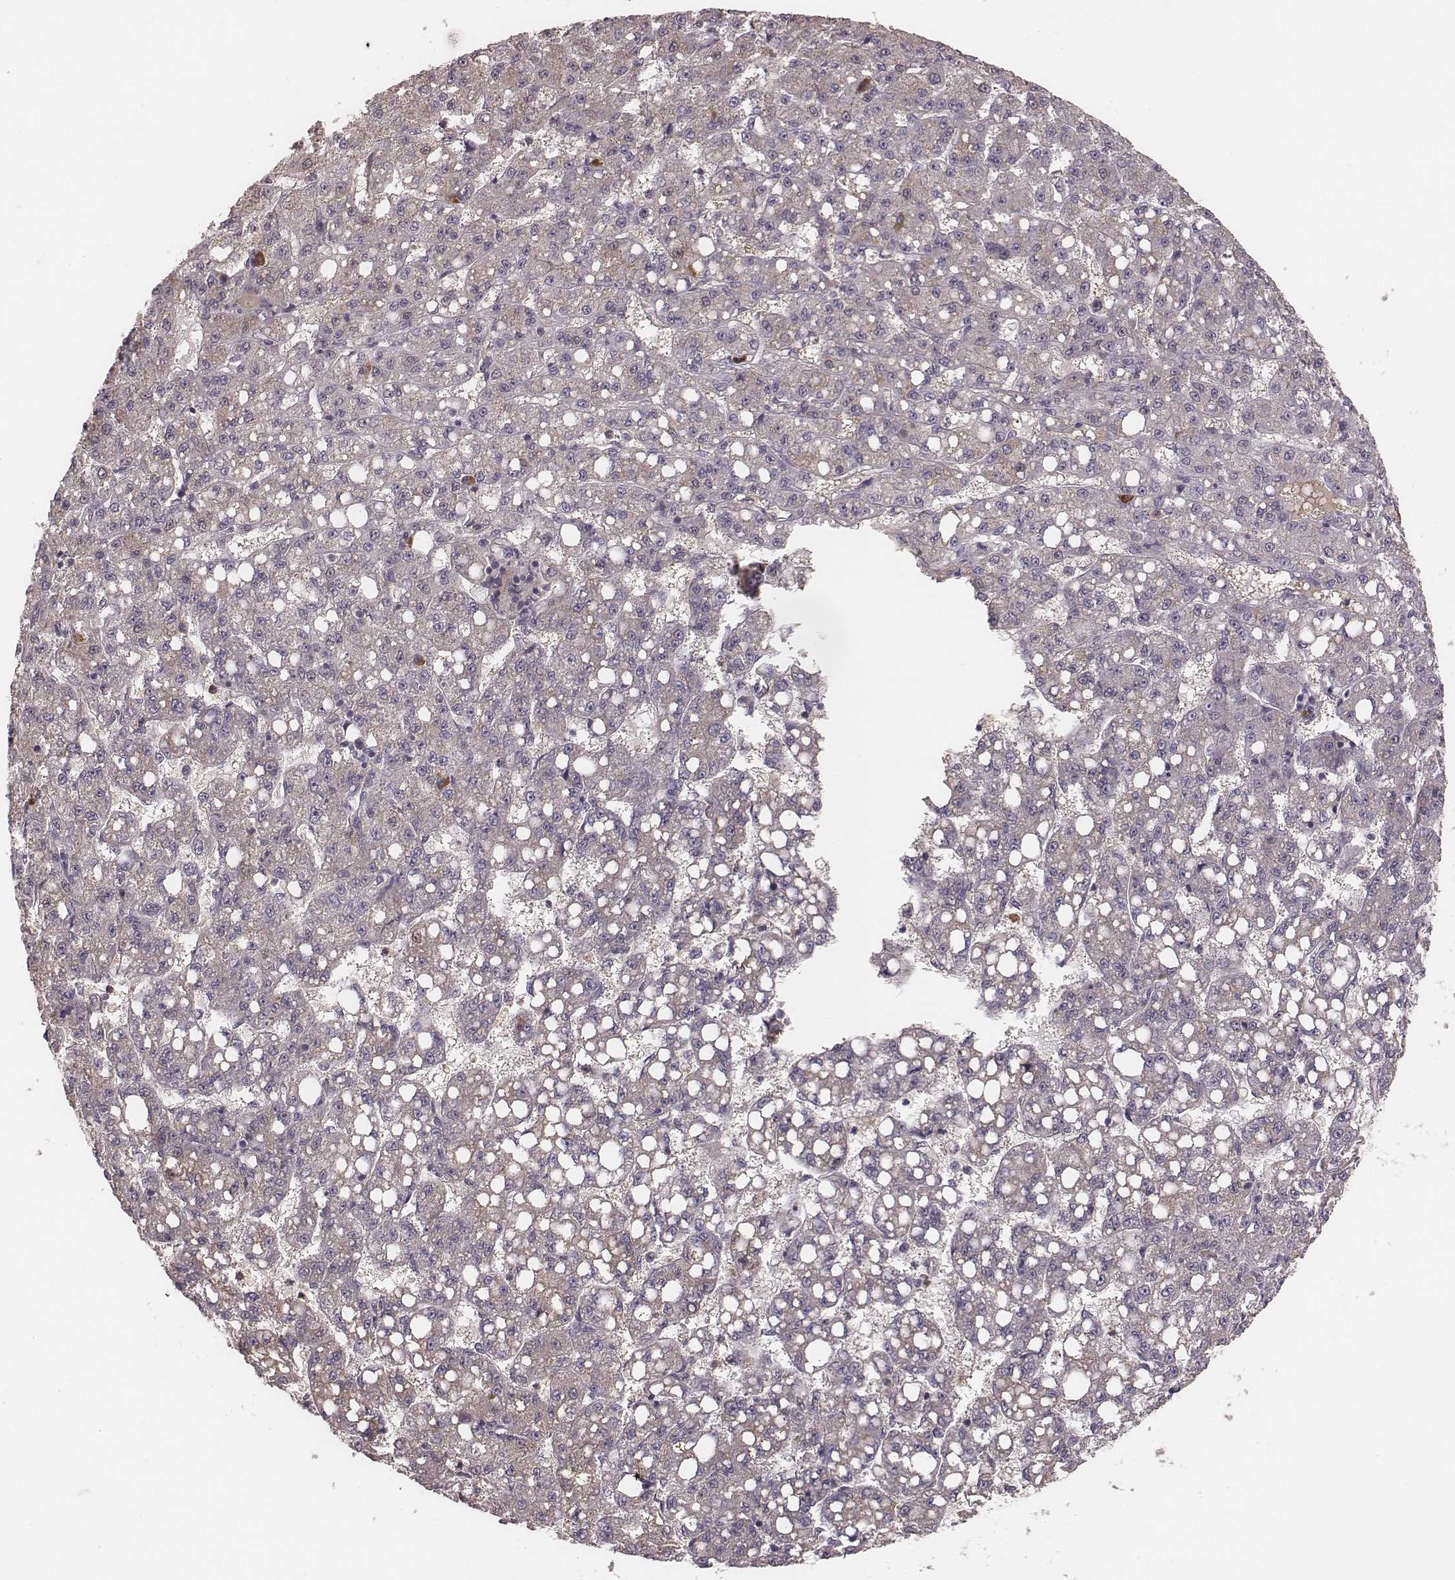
{"staining": {"intensity": "weak", "quantity": "25%-75%", "location": "cytoplasmic/membranous"}, "tissue": "liver cancer", "cell_type": "Tumor cells", "image_type": "cancer", "snomed": [{"axis": "morphology", "description": "Carcinoma, Hepatocellular, NOS"}, {"axis": "topography", "description": "Liver"}], "caption": "A photomicrograph of human liver cancer stained for a protein exhibits weak cytoplasmic/membranous brown staining in tumor cells.", "gene": "P2RX5", "patient": {"sex": "female", "age": 65}}